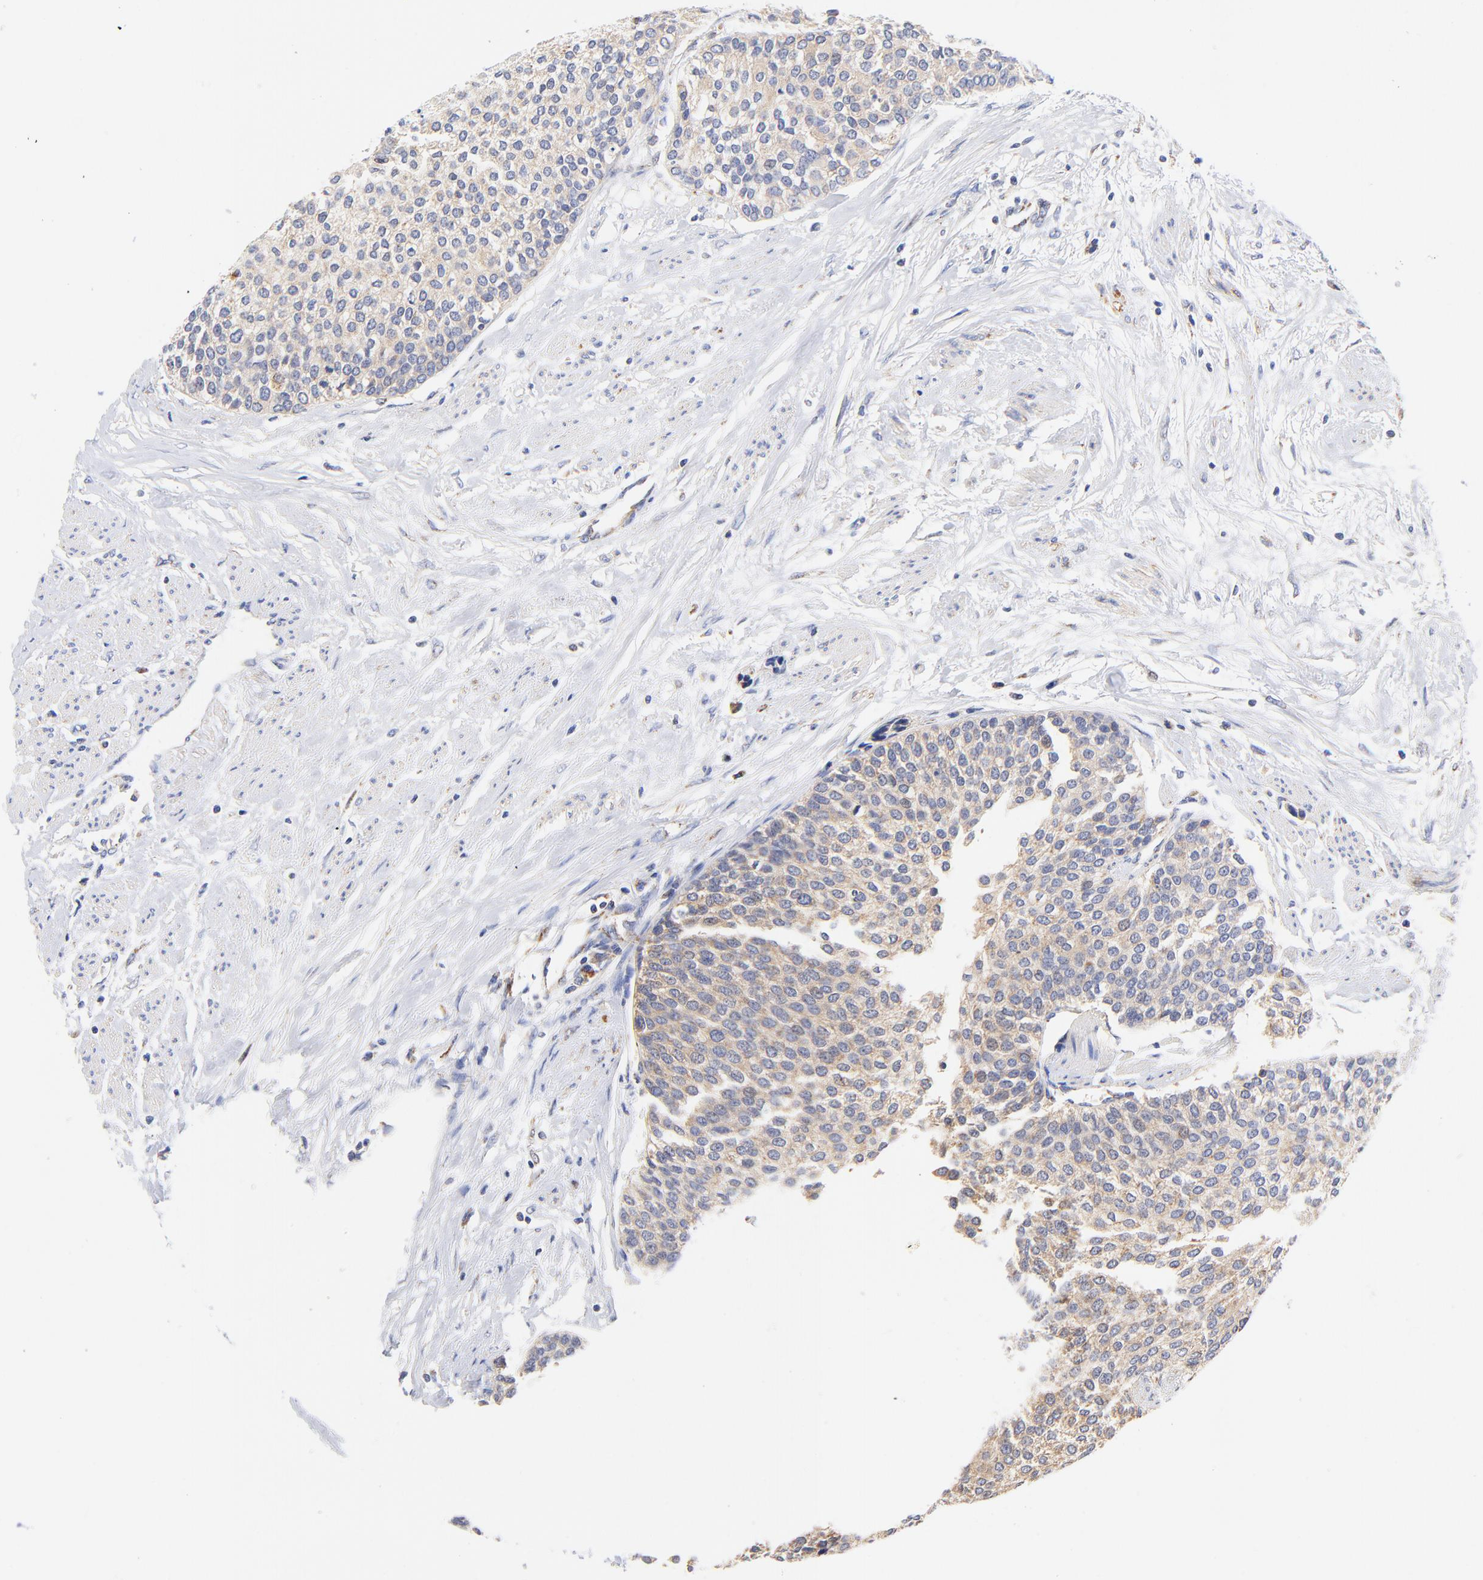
{"staining": {"intensity": "moderate", "quantity": "25%-75%", "location": "cytoplasmic/membranous"}, "tissue": "urothelial cancer", "cell_type": "Tumor cells", "image_type": "cancer", "snomed": [{"axis": "morphology", "description": "Urothelial carcinoma, Low grade"}, {"axis": "topography", "description": "Urinary bladder"}], "caption": "Human low-grade urothelial carcinoma stained with a protein marker exhibits moderate staining in tumor cells.", "gene": "ATP5F1D", "patient": {"sex": "female", "age": 73}}